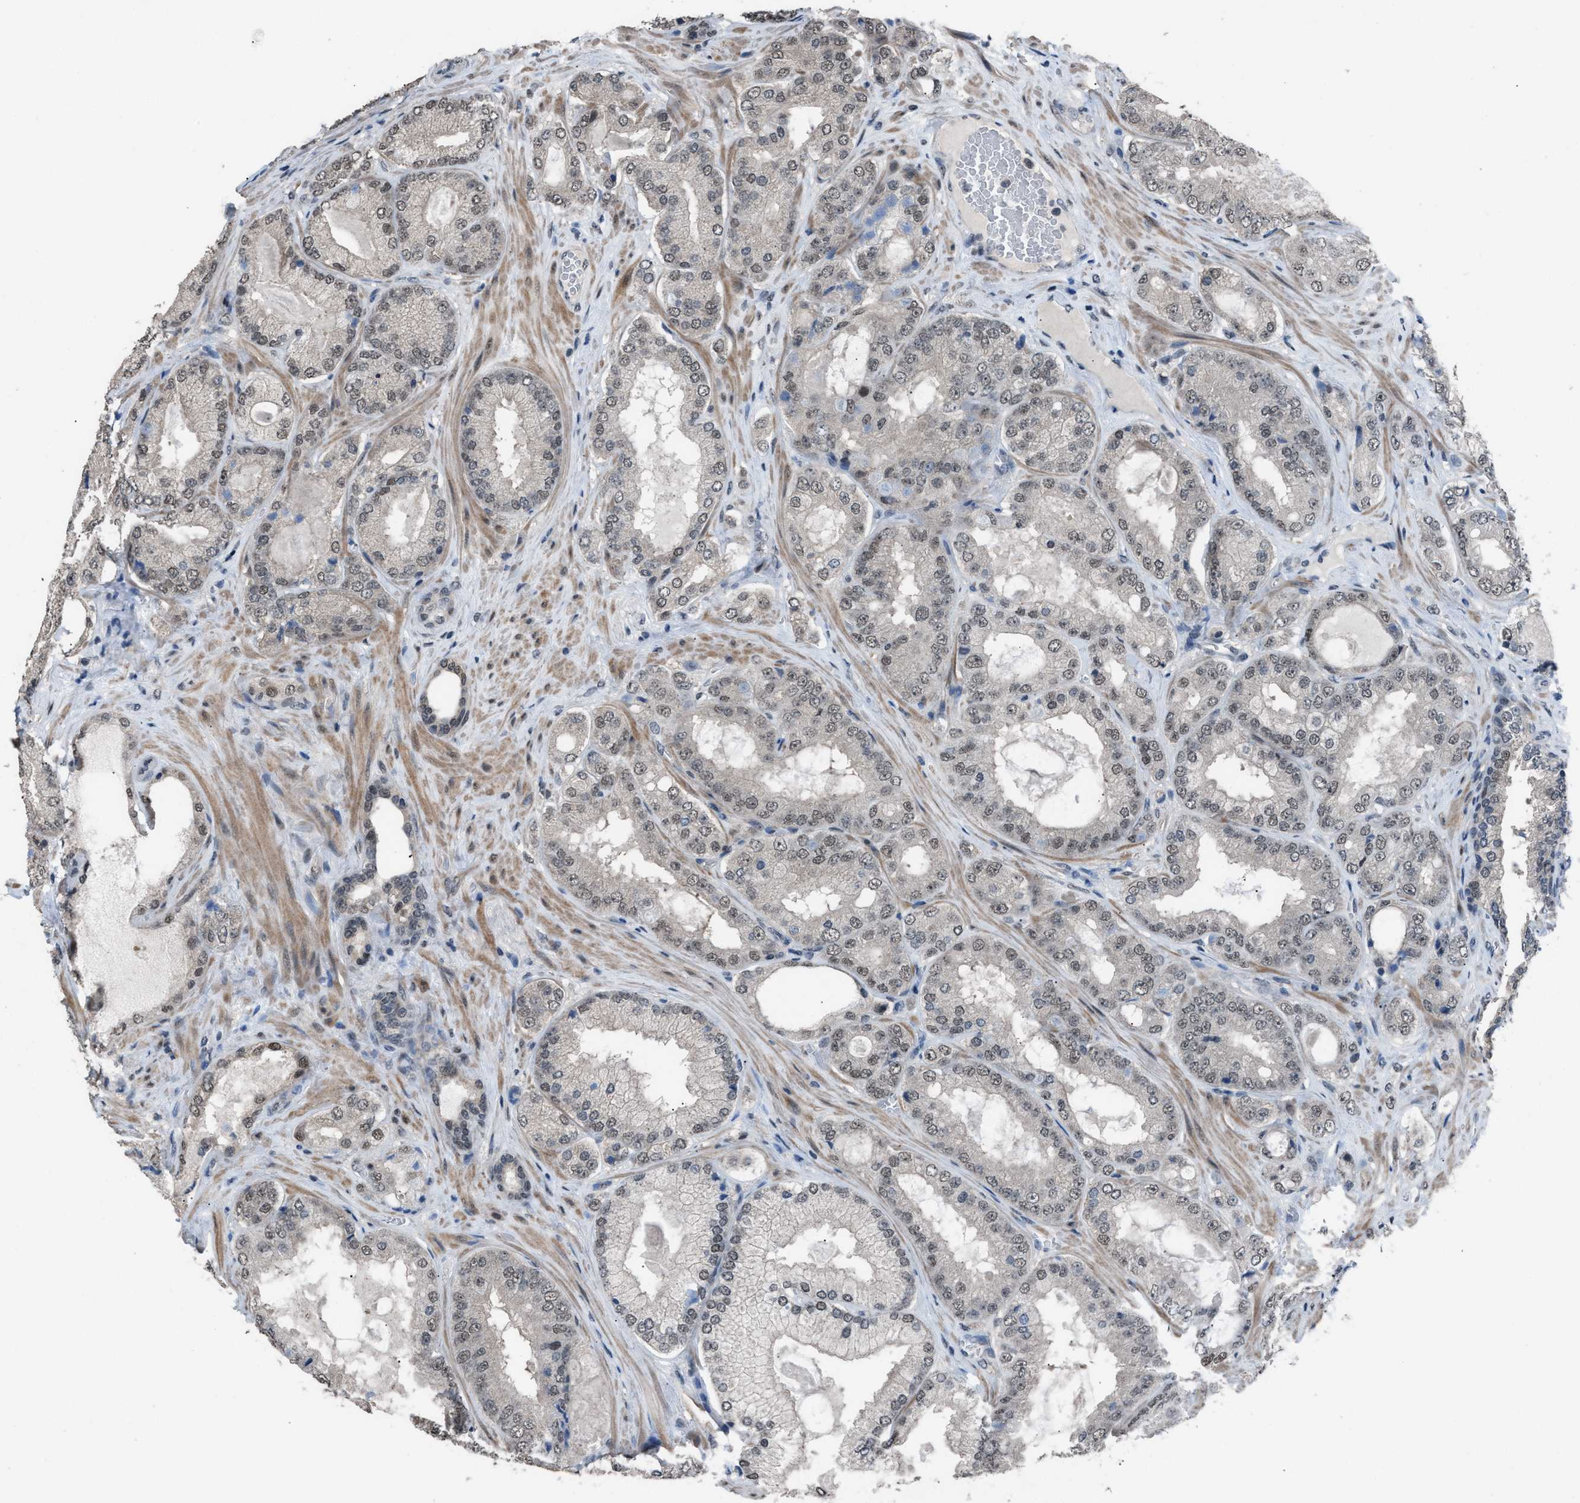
{"staining": {"intensity": "weak", "quantity": "25%-75%", "location": "nuclear"}, "tissue": "prostate cancer", "cell_type": "Tumor cells", "image_type": "cancer", "snomed": [{"axis": "morphology", "description": "Adenocarcinoma, Low grade"}, {"axis": "topography", "description": "Prostate"}], "caption": "High-power microscopy captured an immunohistochemistry histopathology image of prostate cancer (low-grade adenocarcinoma), revealing weak nuclear staining in about 25%-75% of tumor cells.", "gene": "ZNF276", "patient": {"sex": "male", "age": 65}}